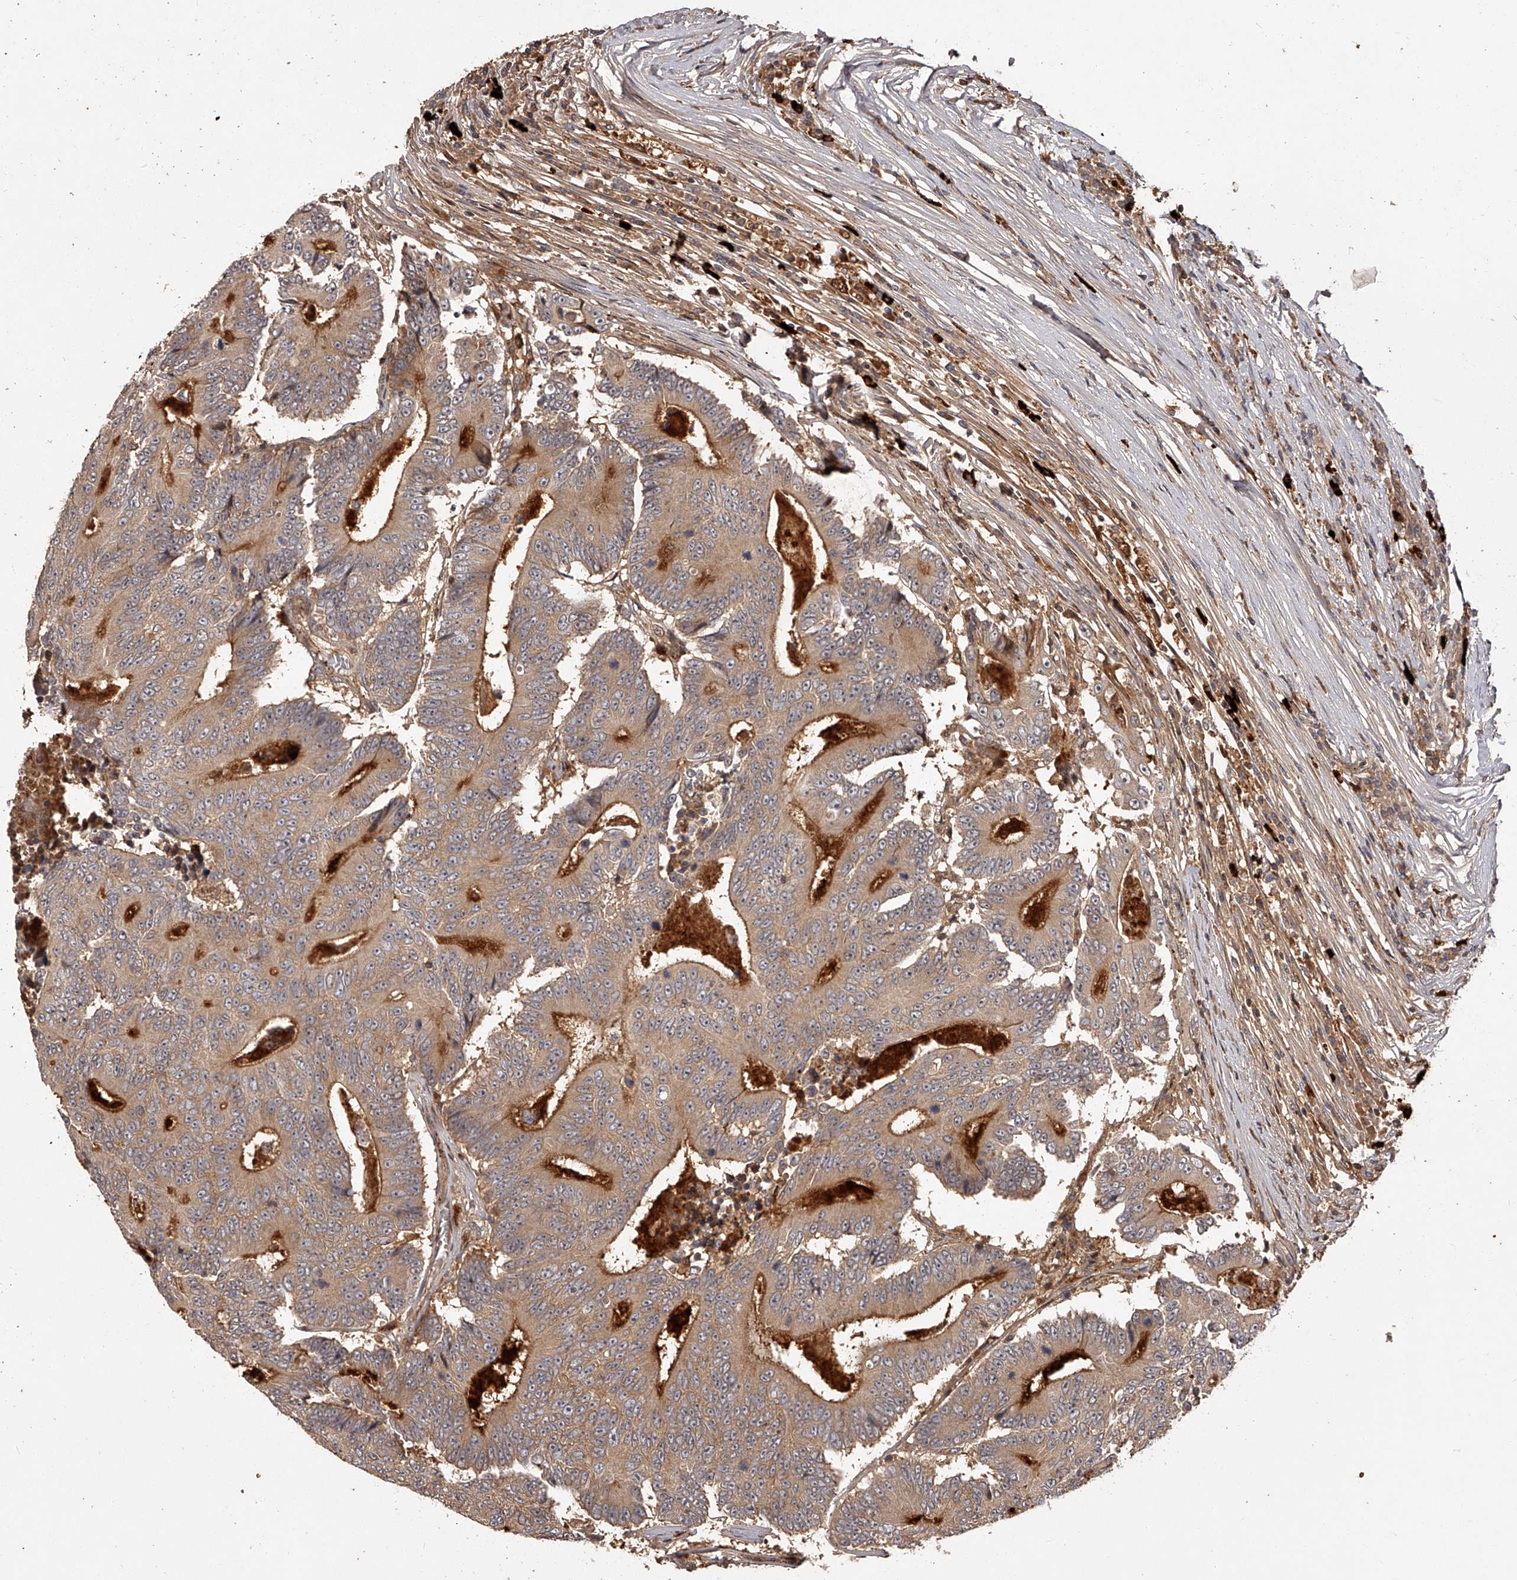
{"staining": {"intensity": "moderate", "quantity": ">75%", "location": "cytoplasmic/membranous"}, "tissue": "colorectal cancer", "cell_type": "Tumor cells", "image_type": "cancer", "snomed": [{"axis": "morphology", "description": "Adenocarcinoma, NOS"}, {"axis": "topography", "description": "Colon"}], "caption": "Protein staining of adenocarcinoma (colorectal) tissue displays moderate cytoplasmic/membranous staining in about >75% of tumor cells.", "gene": "CRYZL1", "patient": {"sex": "male", "age": 83}}